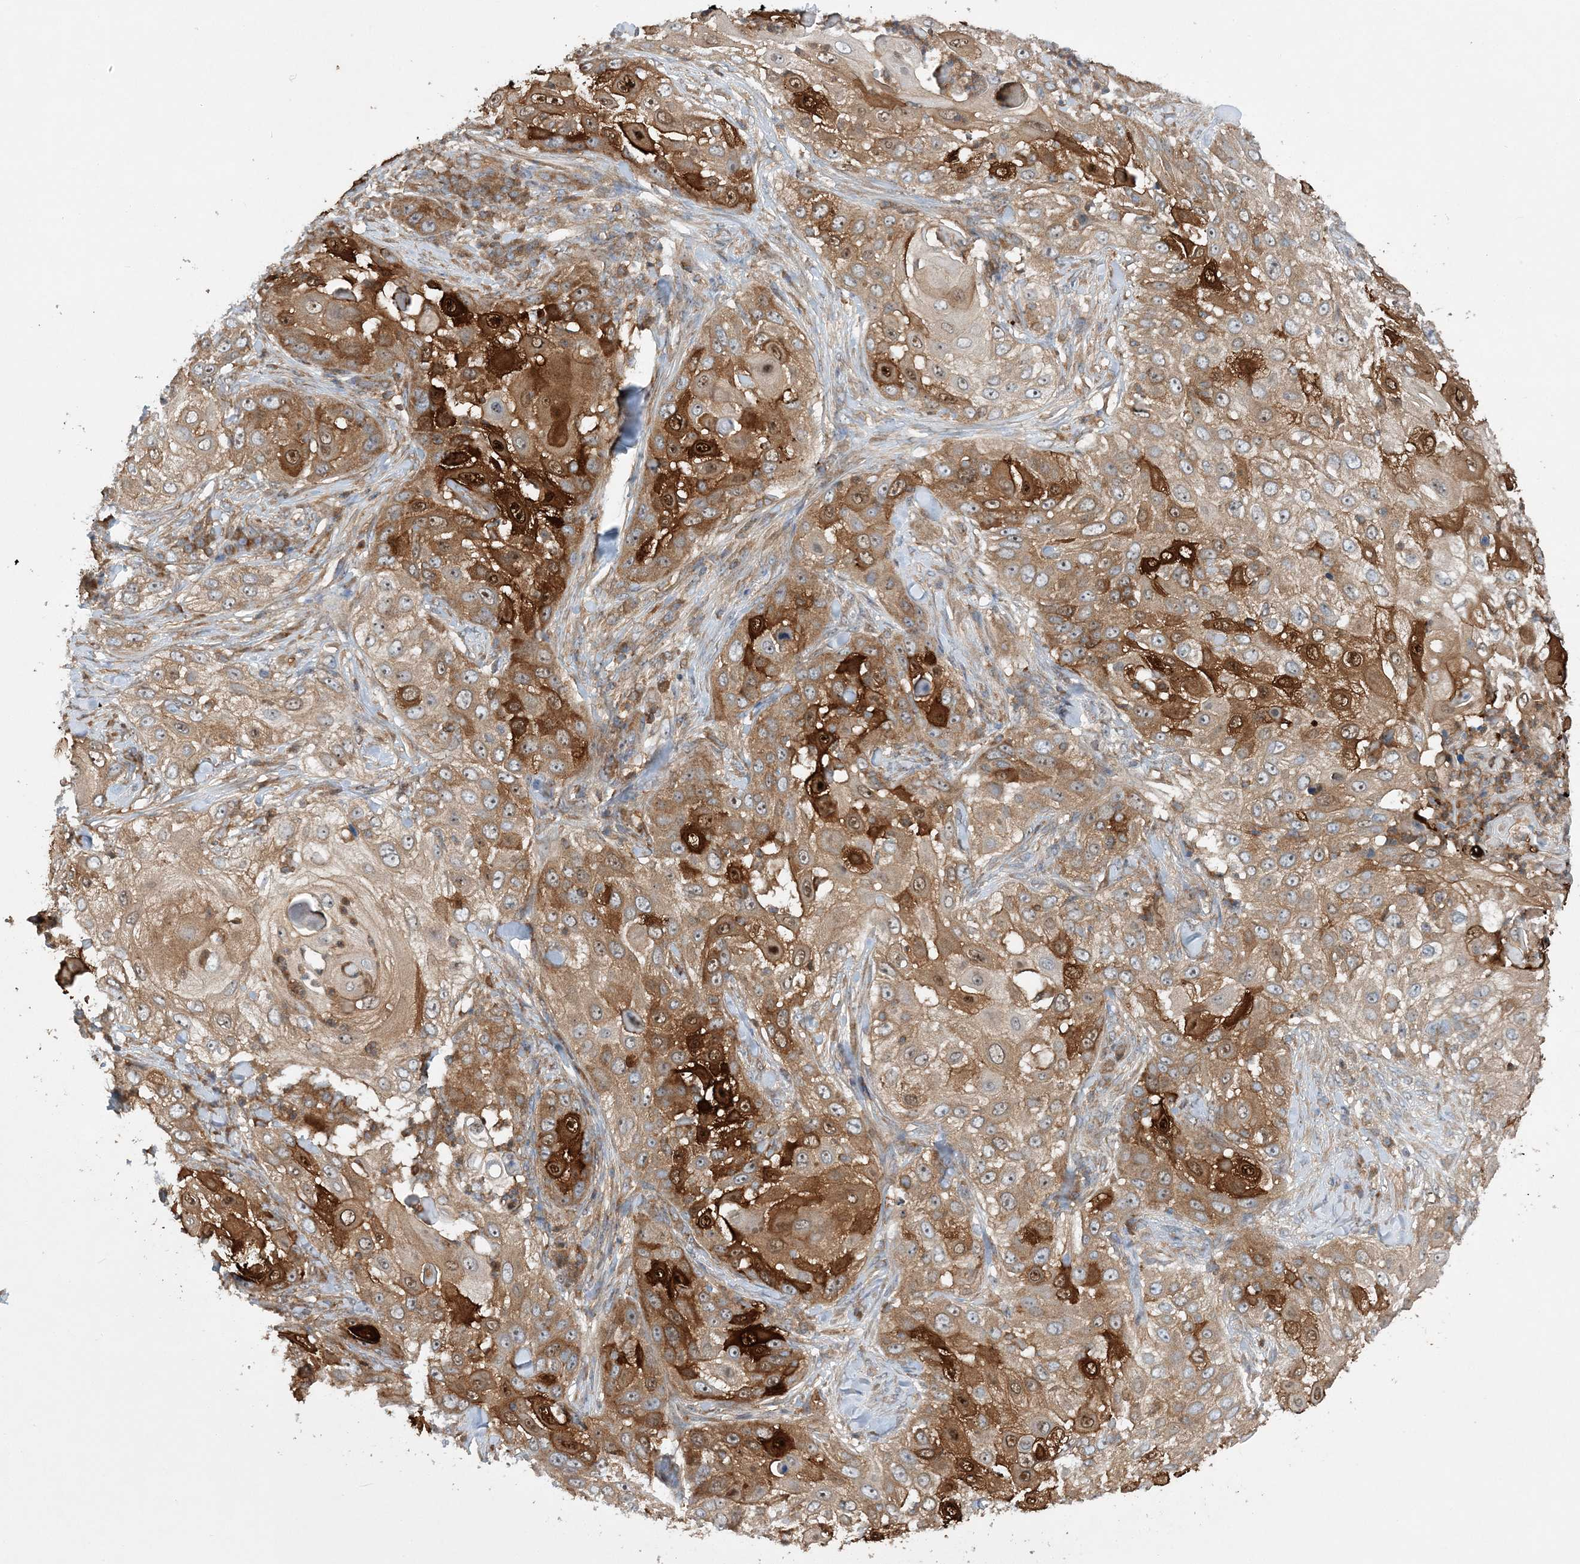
{"staining": {"intensity": "strong", "quantity": "25%-75%", "location": "cytoplasmic/membranous,nuclear"}, "tissue": "skin cancer", "cell_type": "Tumor cells", "image_type": "cancer", "snomed": [{"axis": "morphology", "description": "Squamous cell carcinoma, NOS"}, {"axis": "topography", "description": "Skin"}], "caption": "DAB (3,3'-diaminobenzidine) immunohistochemical staining of human skin squamous cell carcinoma reveals strong cytoplasmic/membranous and nuclear protein staining in approximately 25%-75% of tumor cells.", "gene": "ACAP2", "patient": {"sex": "female", "age": 44}}